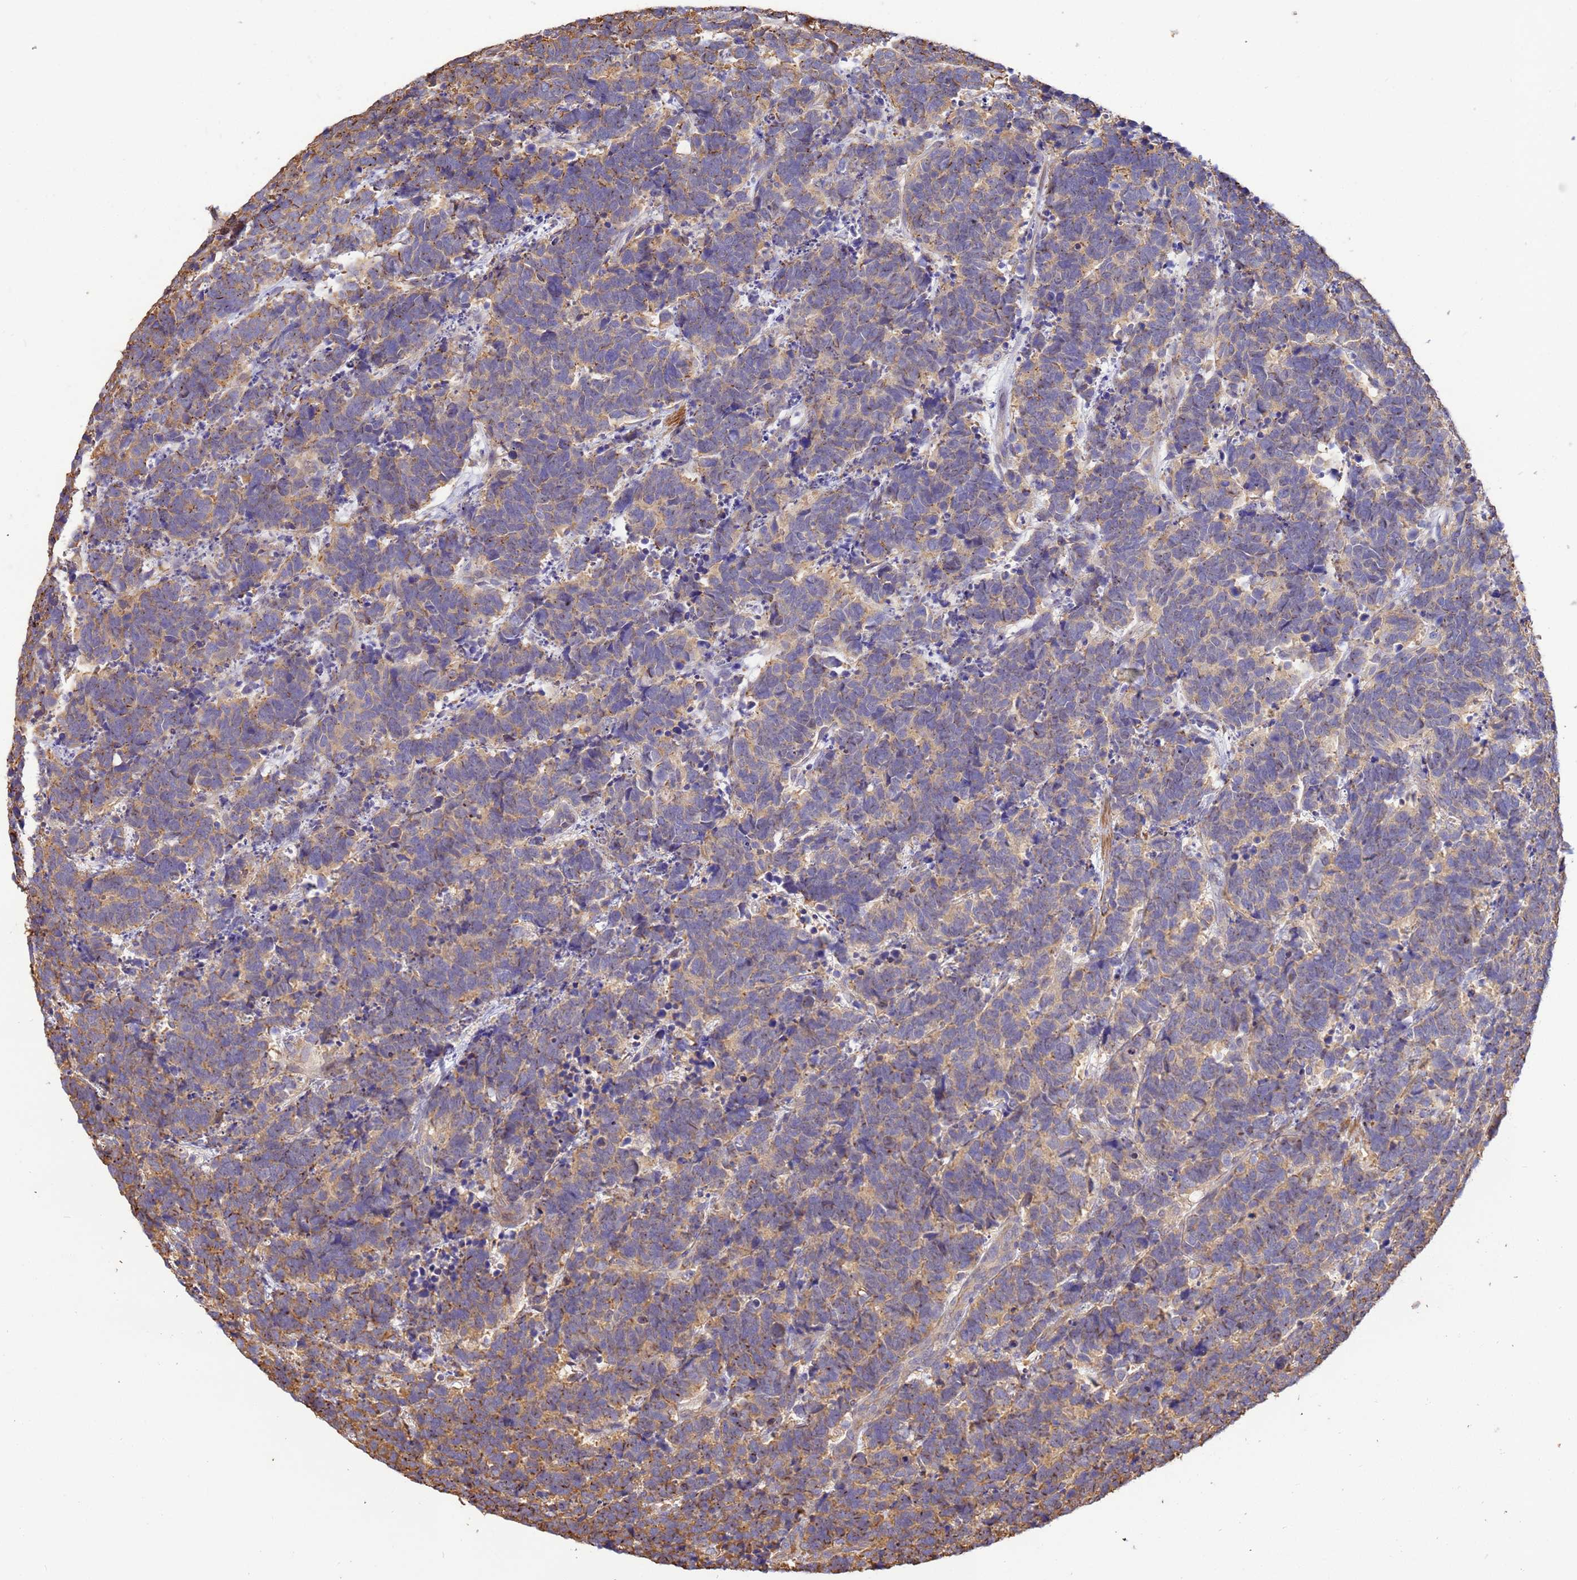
{"staining": {"intensity": "moderate", "quantity": ">75%", "location": "cytoplasmic/membranous"}, "tissue": "carcinoid", "cell_type": "Tumor cells", "image_type": "cancer", "snomed": [{"axis": "morphology", "description": "Carcinoma, NOS"}, {"axis": "morphology", "description": "Carcinoid, malignant, NOS"}, {"axis": "topography", "description": "Urinary bladder"}], "caption": "An IHC micrograph of tumor tissue is shown. Protein staining in brown labels moderate cytoplasmic/membranous positivity in carcinoma within tumor cells. The staining was performed using DAB, with brown indicating positive protein expression. Nuclei are stained blue with hematoxylin.", "gene": "WDR64", "patient": {"sex": "male", "age": 57}}